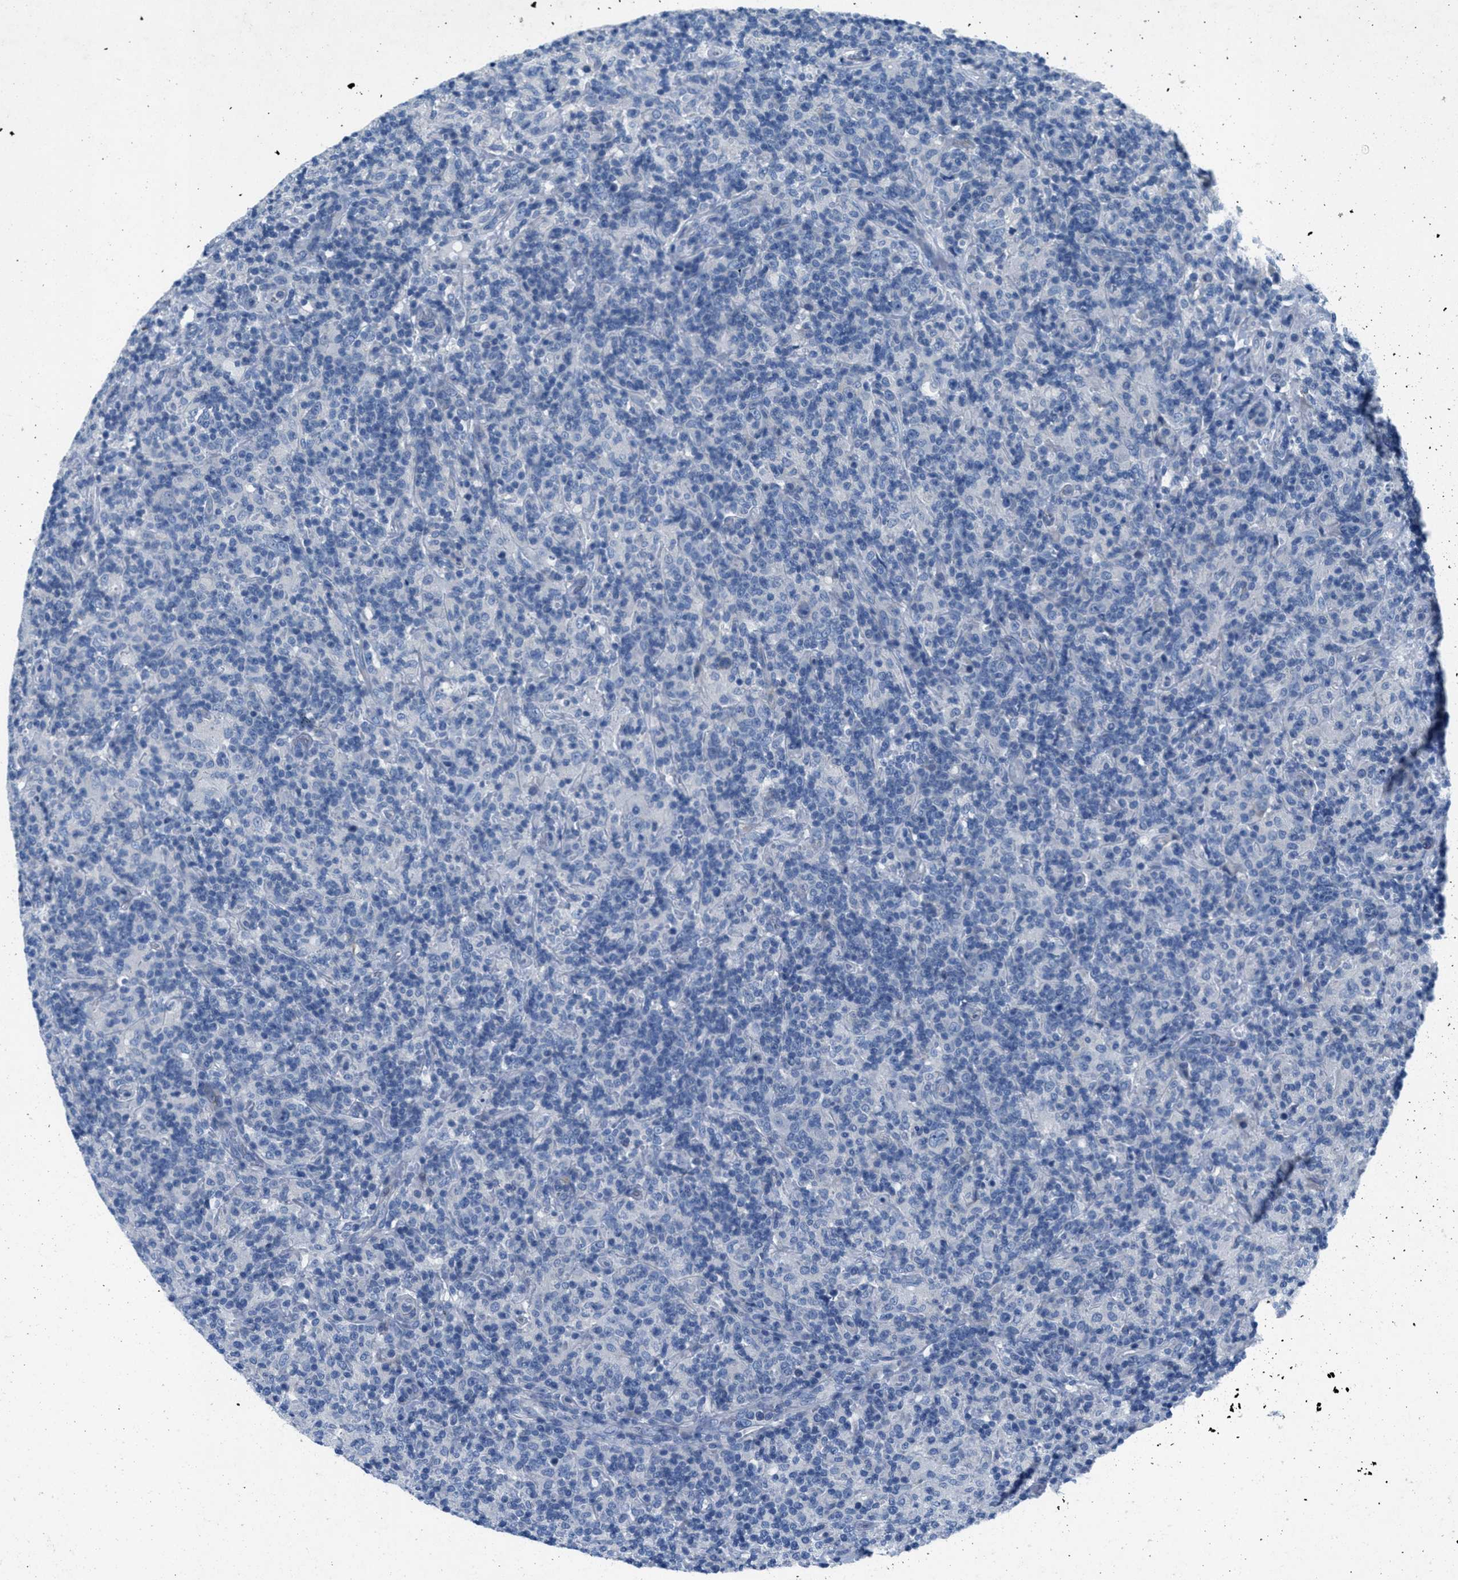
{"staining": {"intensity": "negative", "quantity": "none", "location": "none"}, "tissue": "lymphoma", "cell_type": "Tumor cells", "image_type": "cancer", "snomed": [{"axis": "morphology", "description": "Hodgkin's disease, NOS"}, {"axis": "topography", "description": "Lymph node"}], "caption": "Immunohistochemistry of Hodgkin's disease shows no staining in tumor cells.", "gene": "GALNT17", "patient": {"sex": "male", "age": 70}}